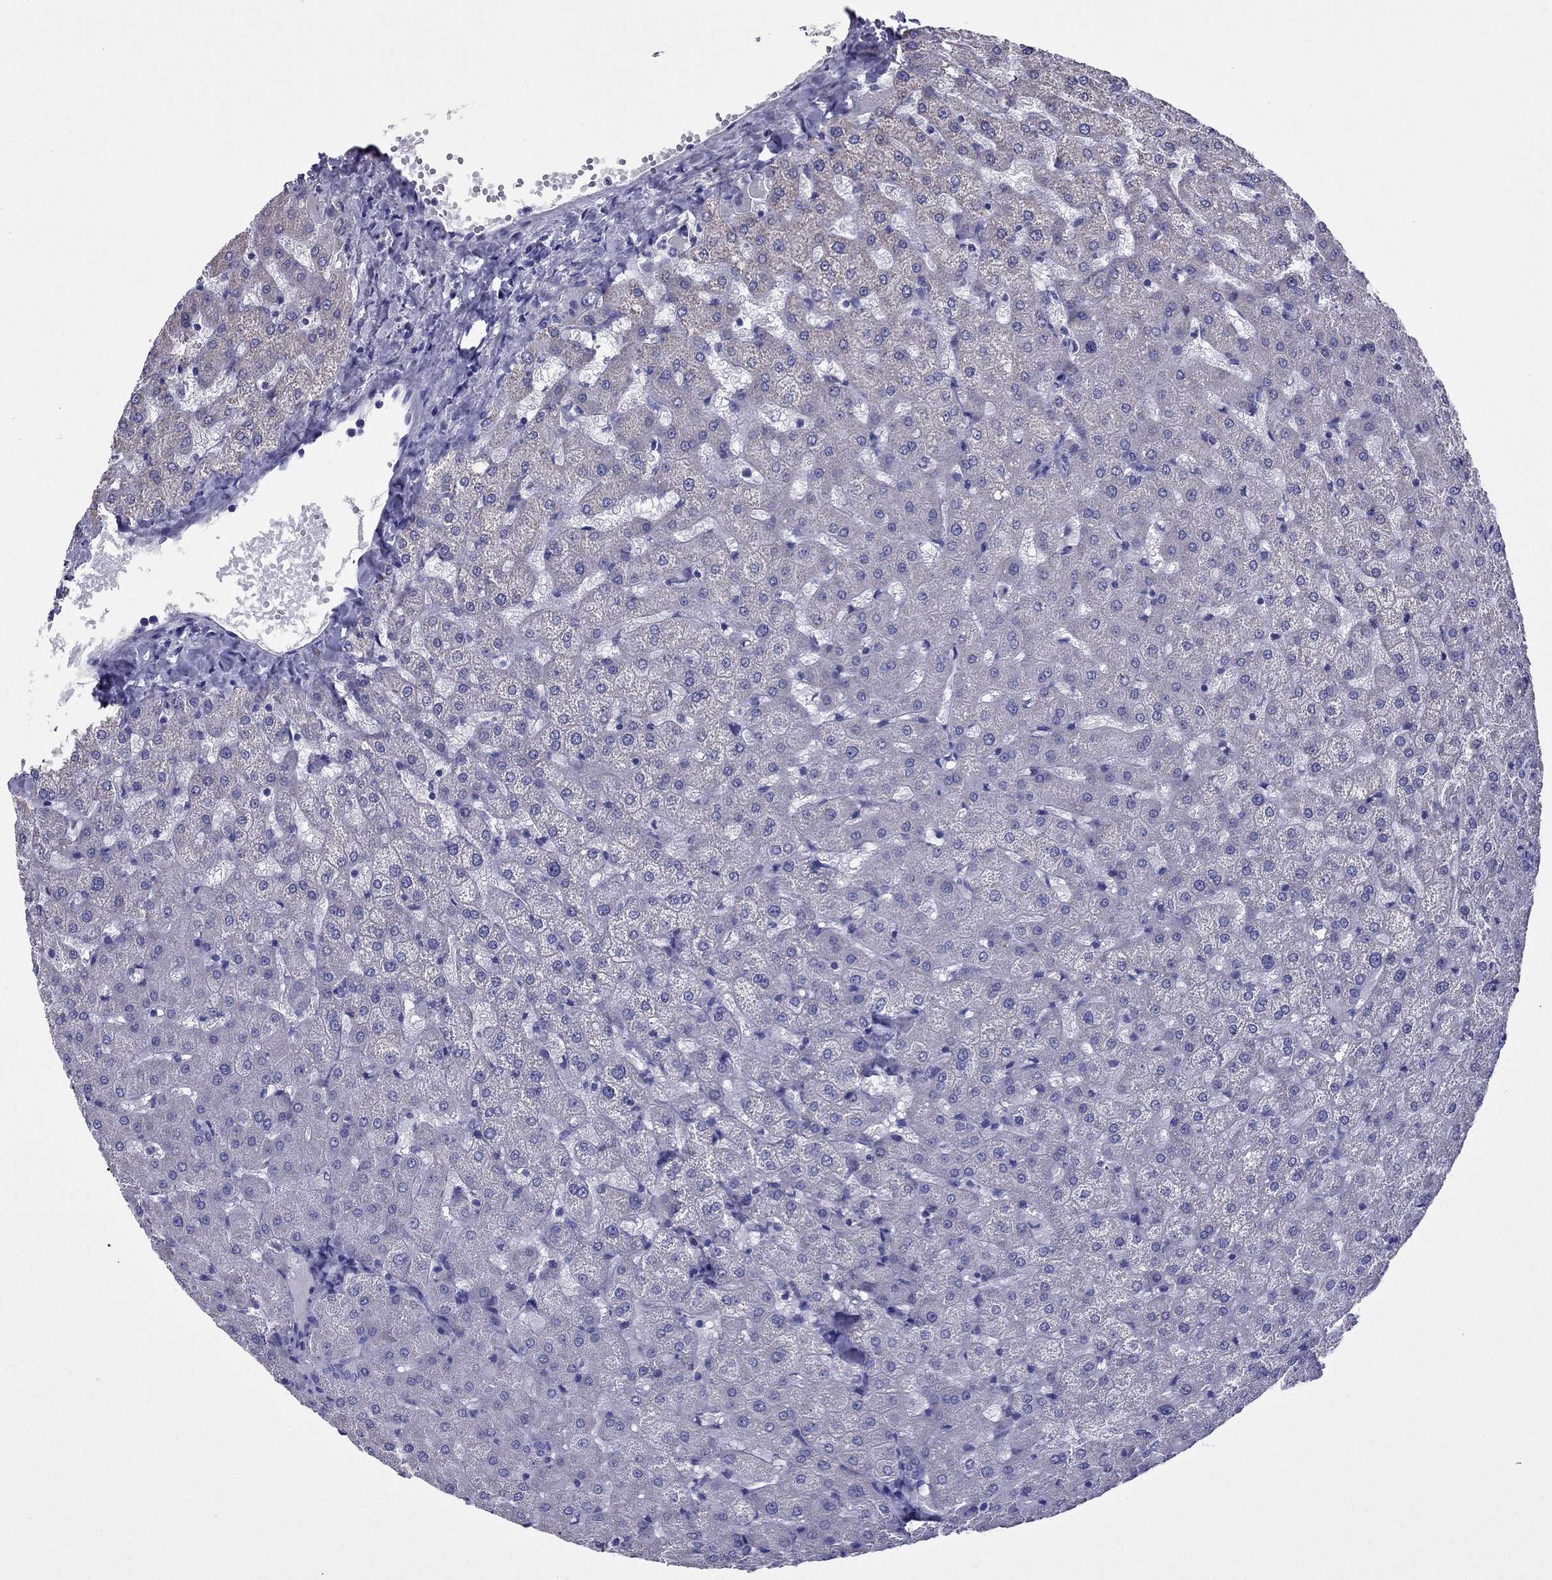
{"staining": {"intensity": "negative", "quantity": "none", "location": "none"}, "tissue": "liver", "cell_type": "Cholangiocytes", "image_type": "normal", "snomed": [{"axis": "morphology", "description": "Normal tissue, NOS"}, {"axis": "topography", "description": "Liver"}], "caption": "Human liver stained for a protein using IHC exhibits no expression in cholangiocytes.", "gene": "DSC1", "patient": {"sex": "female", "age": 50}}